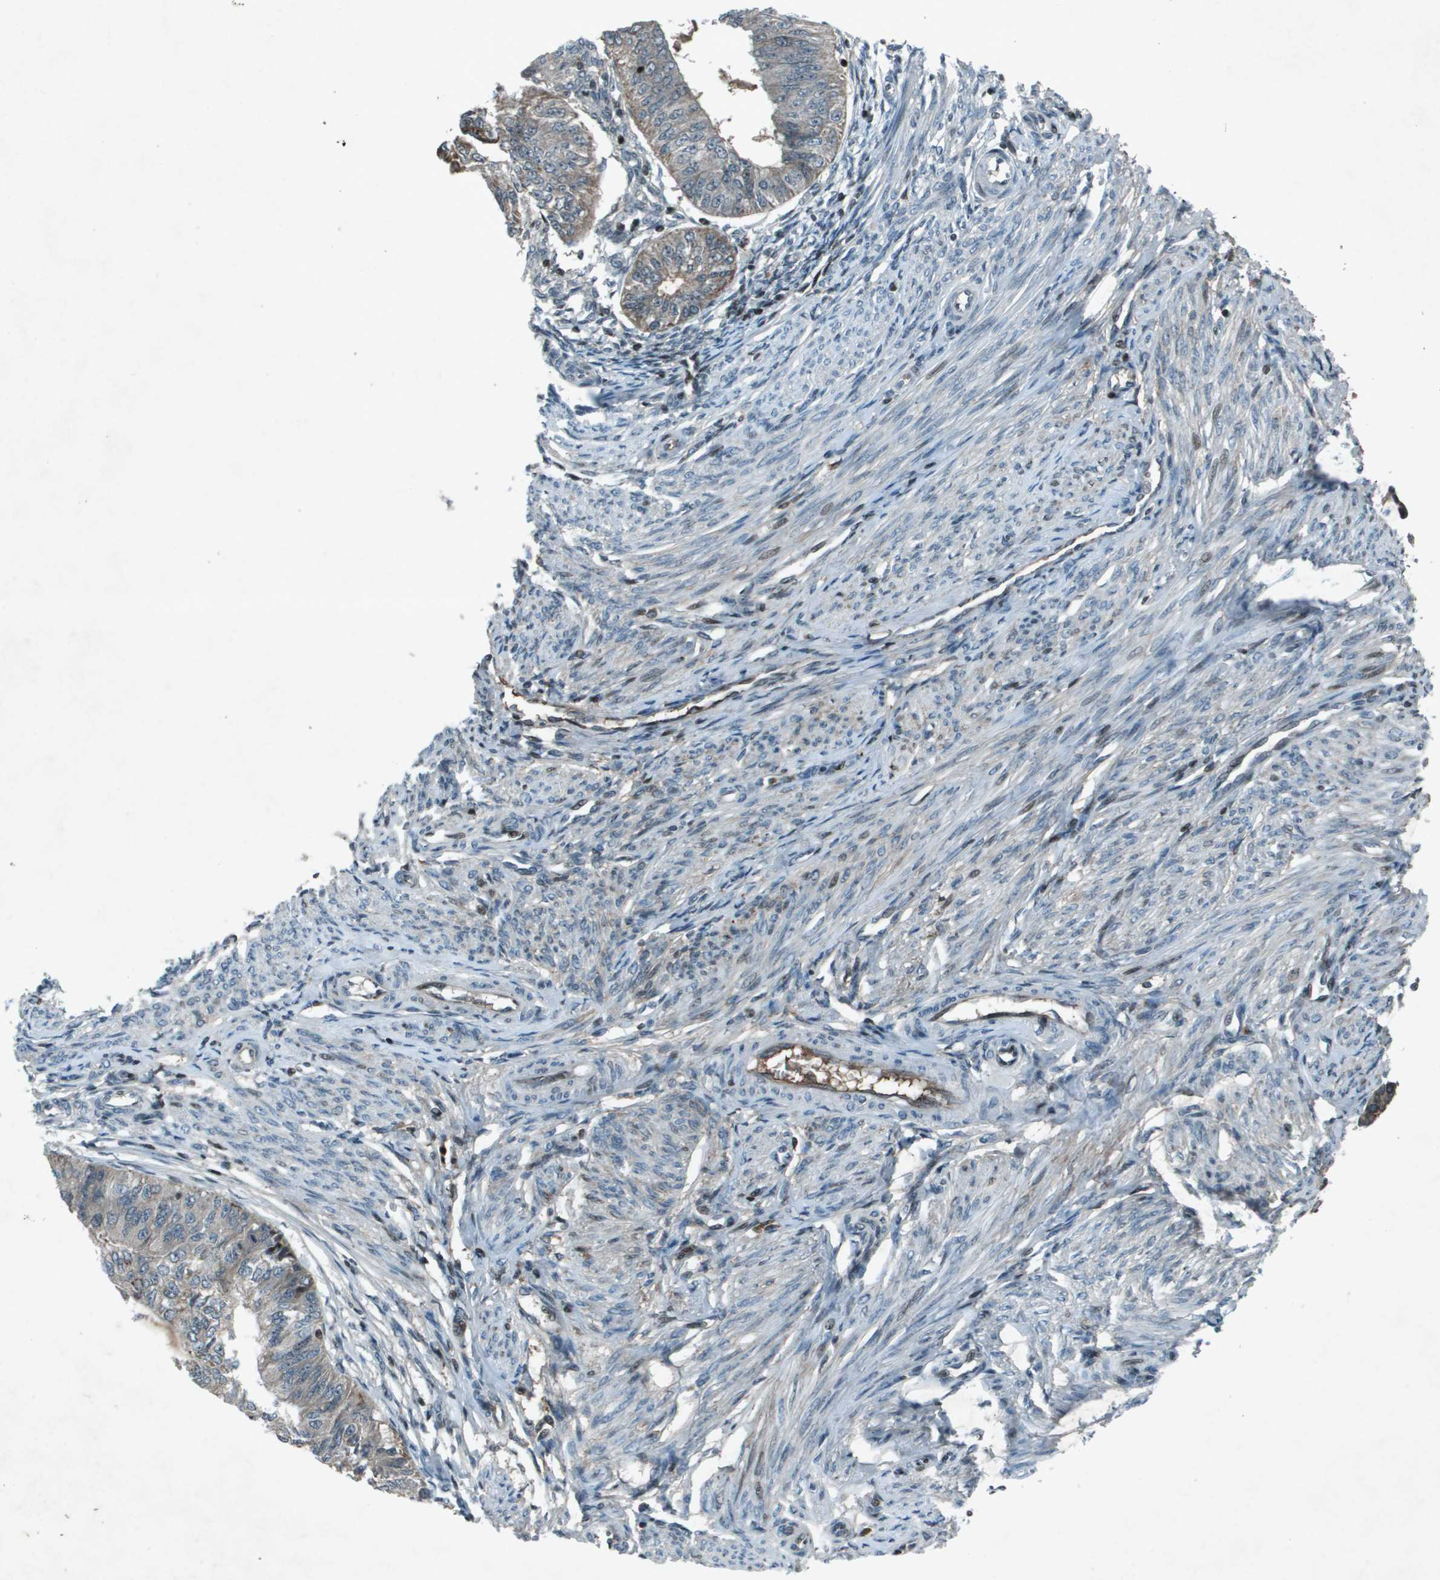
{"staining": {"intensity": "weak", "quantity": "<25%", "location": "cytoplasmic/membranous"}, "tissue": "endometrial cancer", "cell_type": "Tumor cells", "image_type": "cancer", "snomed": [{"axis": "morphology", "description": "Adenocarcinoma, NOS"}, {"axis": "topography", "description": "Endometrium"}], "caption": "Immunohistochemistry (IHC) histopathology image of neoplastic tissue: endometrial cancer stained with DAB (3,3'-diaminobenzidine) exhibits no significant protein staining in tumor cells. The staining is performed using DAB (3,3'-diaminobenzidine) brown chromogen with nuclei counter-stained in using hematoxylin.", "gene": "CXCL12", "patient": {"sex": "female", "age": 32}}